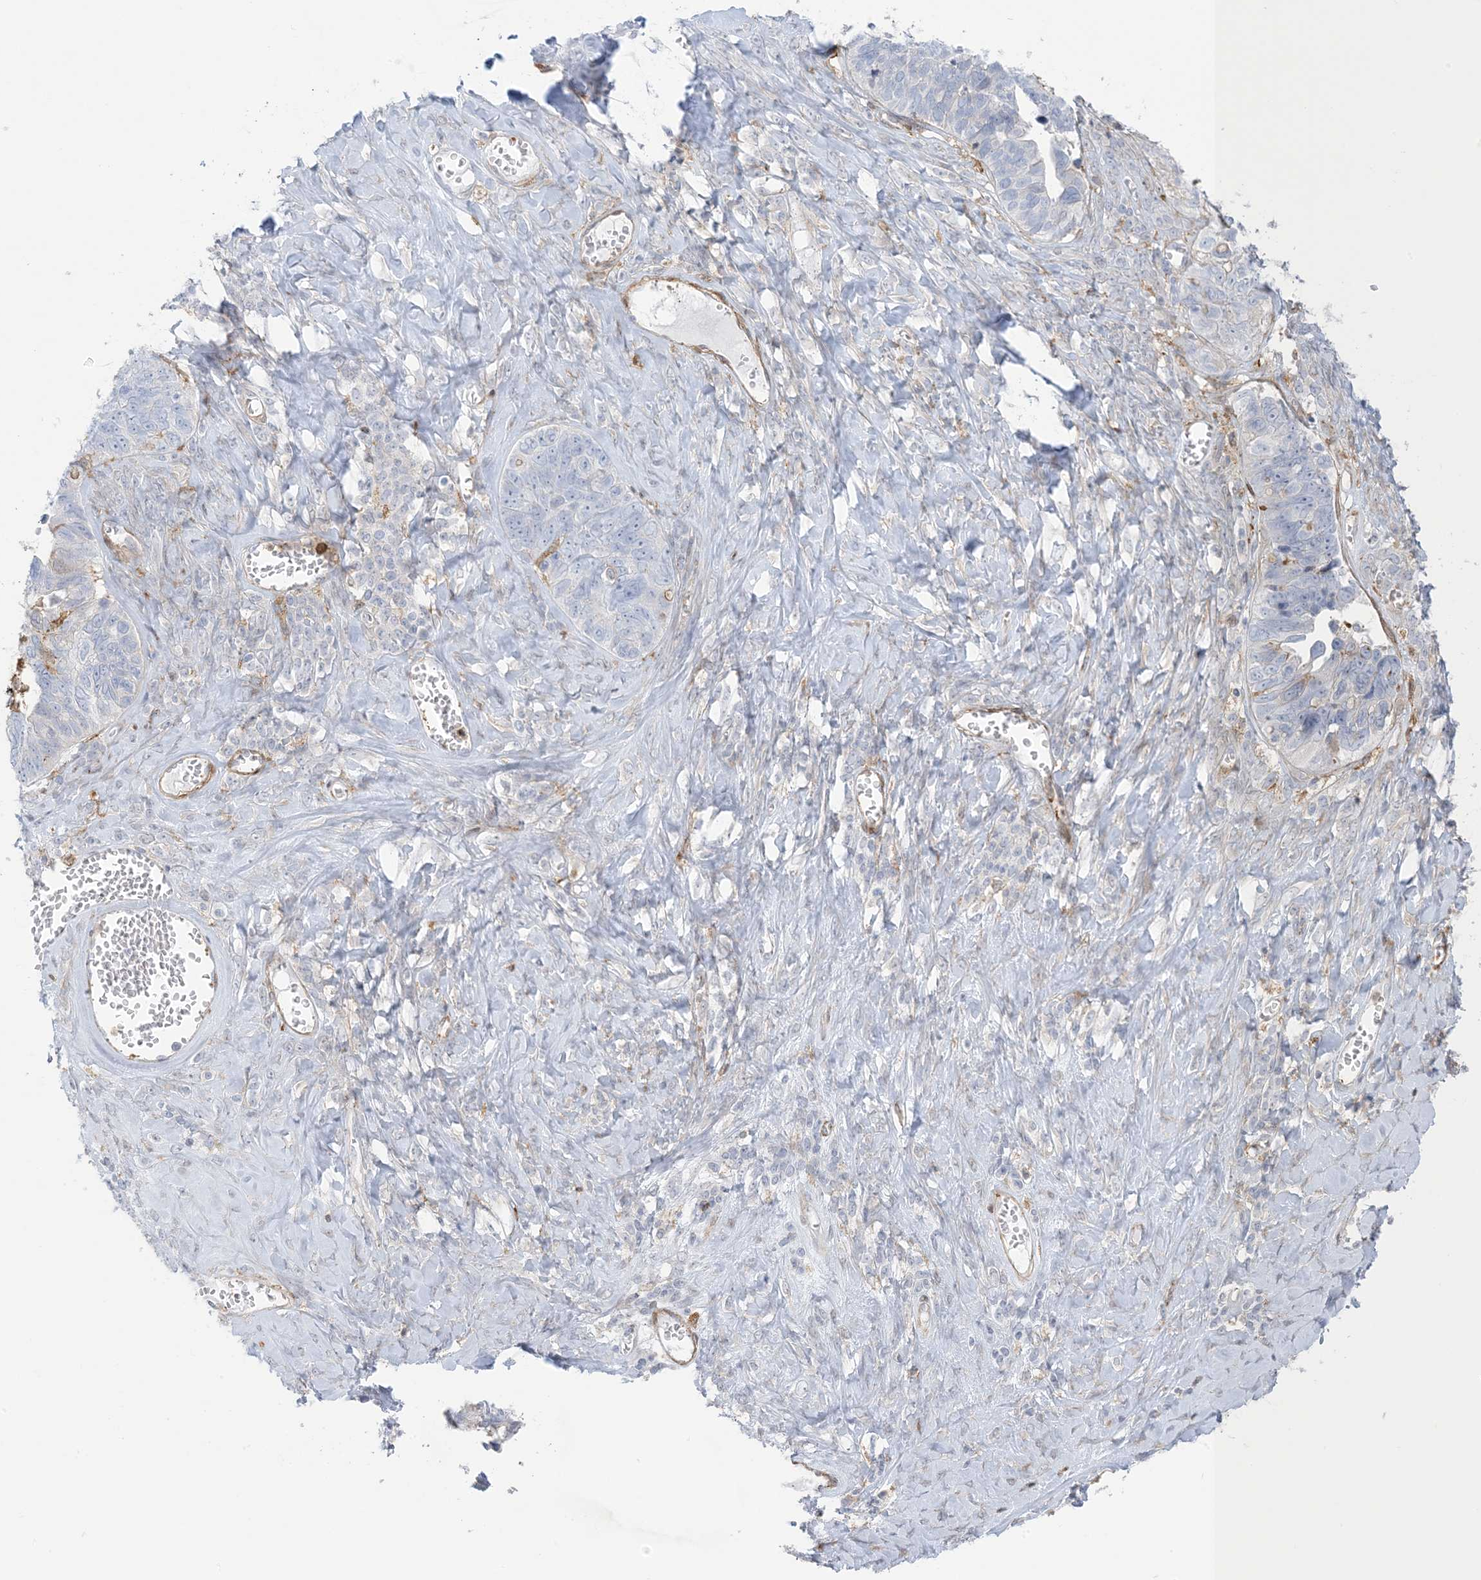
{"staining": {"intensity": "negative", "quantity": "none", "location": "none"}, "tissue": "ovarian cancer", "cell_type": "Tumor cells", "image_type": "cancer", "snomed": [{"axis": "morphology", "description": "Cystadenocarcinoma, serous, NOS"}, {"axis": "topography", "description": "Ovary"}], "caption": "Protein analysis of serous cystadenocarcinoma (ovarian) shows no significant positivity in tumor cells.", "gene": "ICMT", "patient": {"sex": "female", "age": 79}}